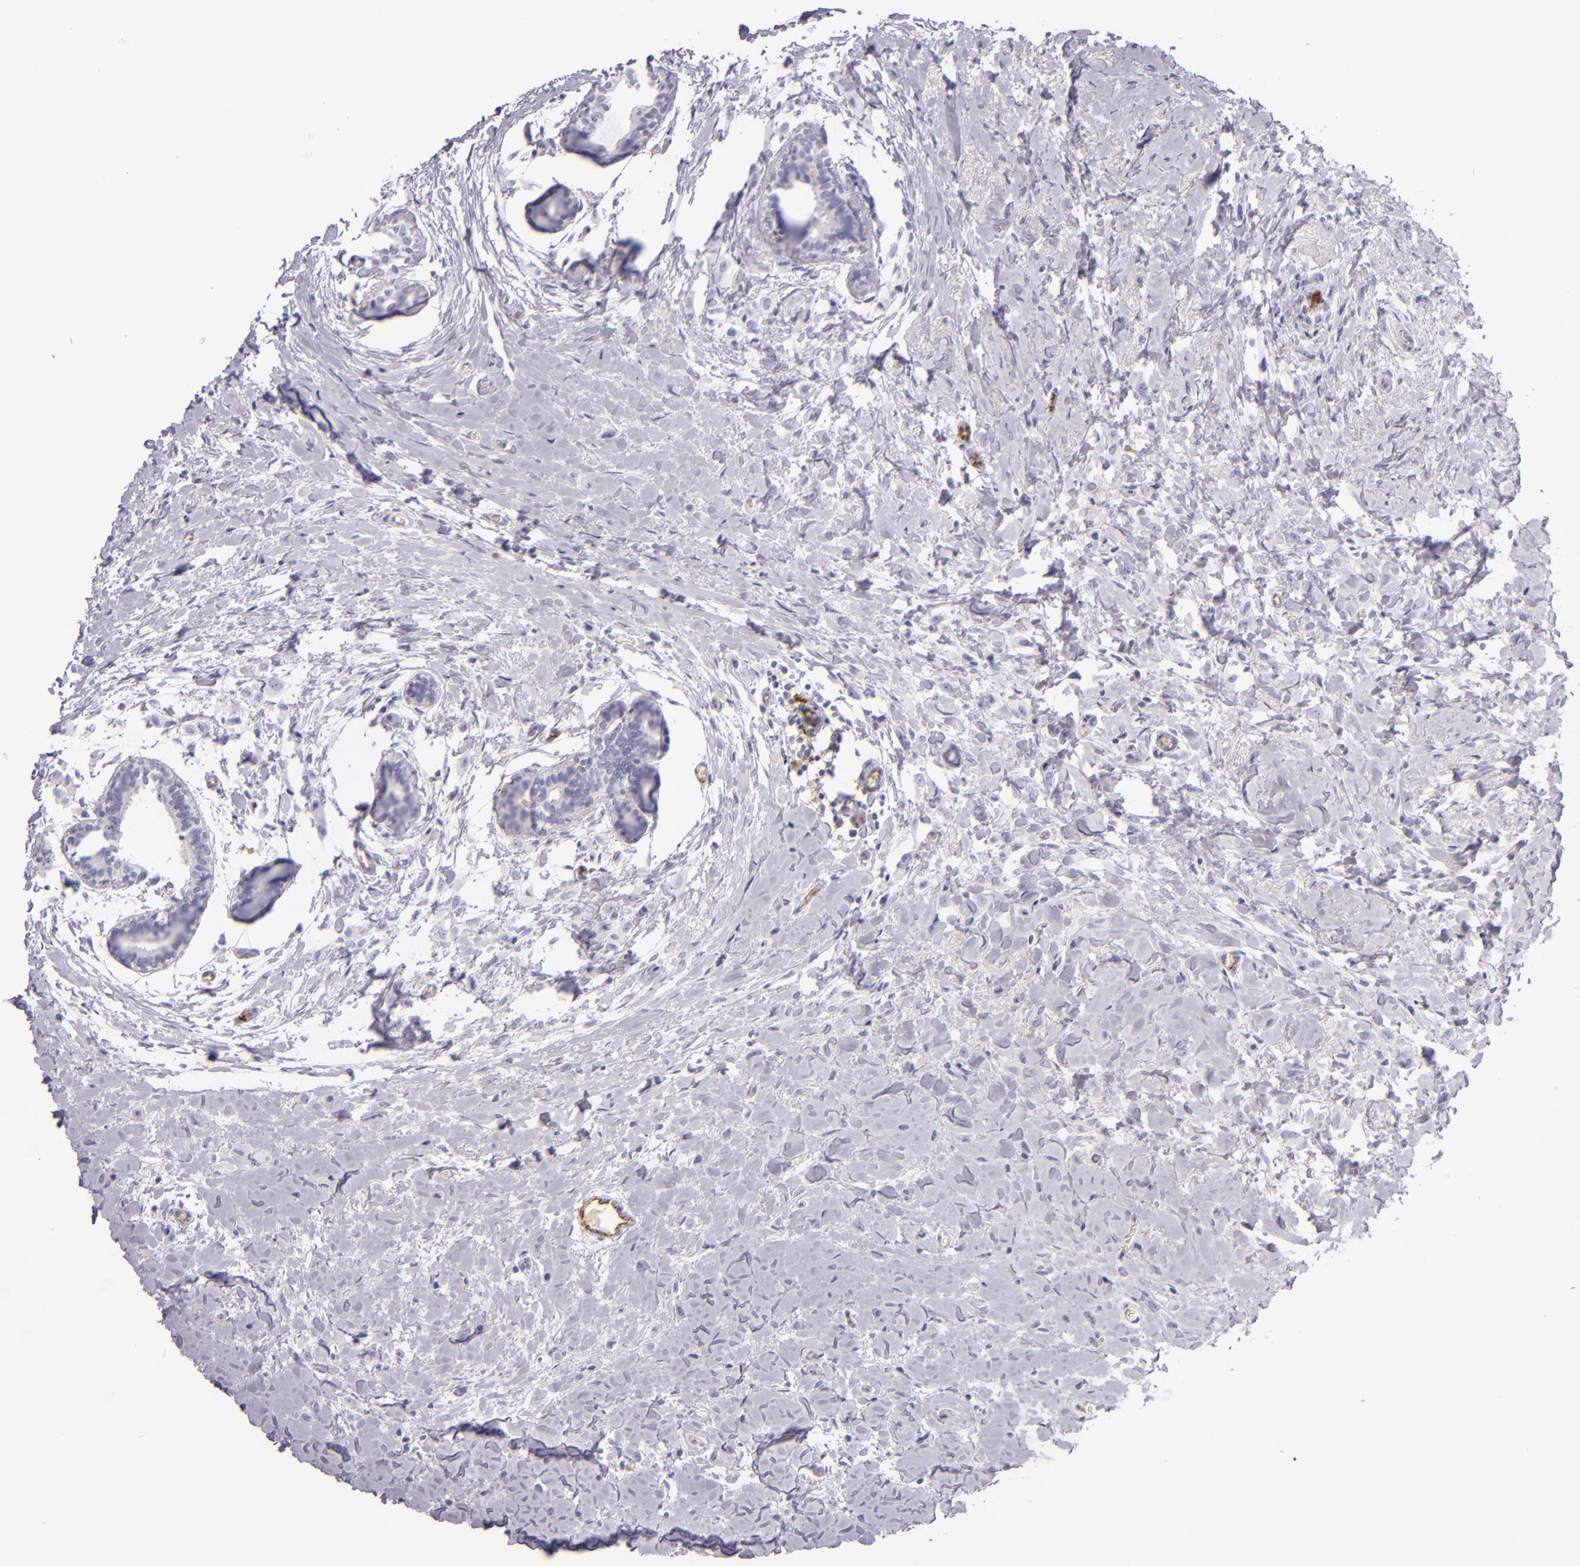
{"staining": {"intensity": "negative", "quantity": "none", "location": "none"}, "tissue": "breast cancer", "cell_type": "Tumor cells", "image_type": "cancer", "snomed": [{"axis": "morphology", "description": "Lobular carcinoma"}, {"axis": "topography", "description": "Breast"}], "caption": "DAB immunohistochemical staining of human lobular carcinoma (breast) displays no significant staining in tumor cells.", "gene": "ICAM1", "patient": {"sex": "female", "age": 57}}